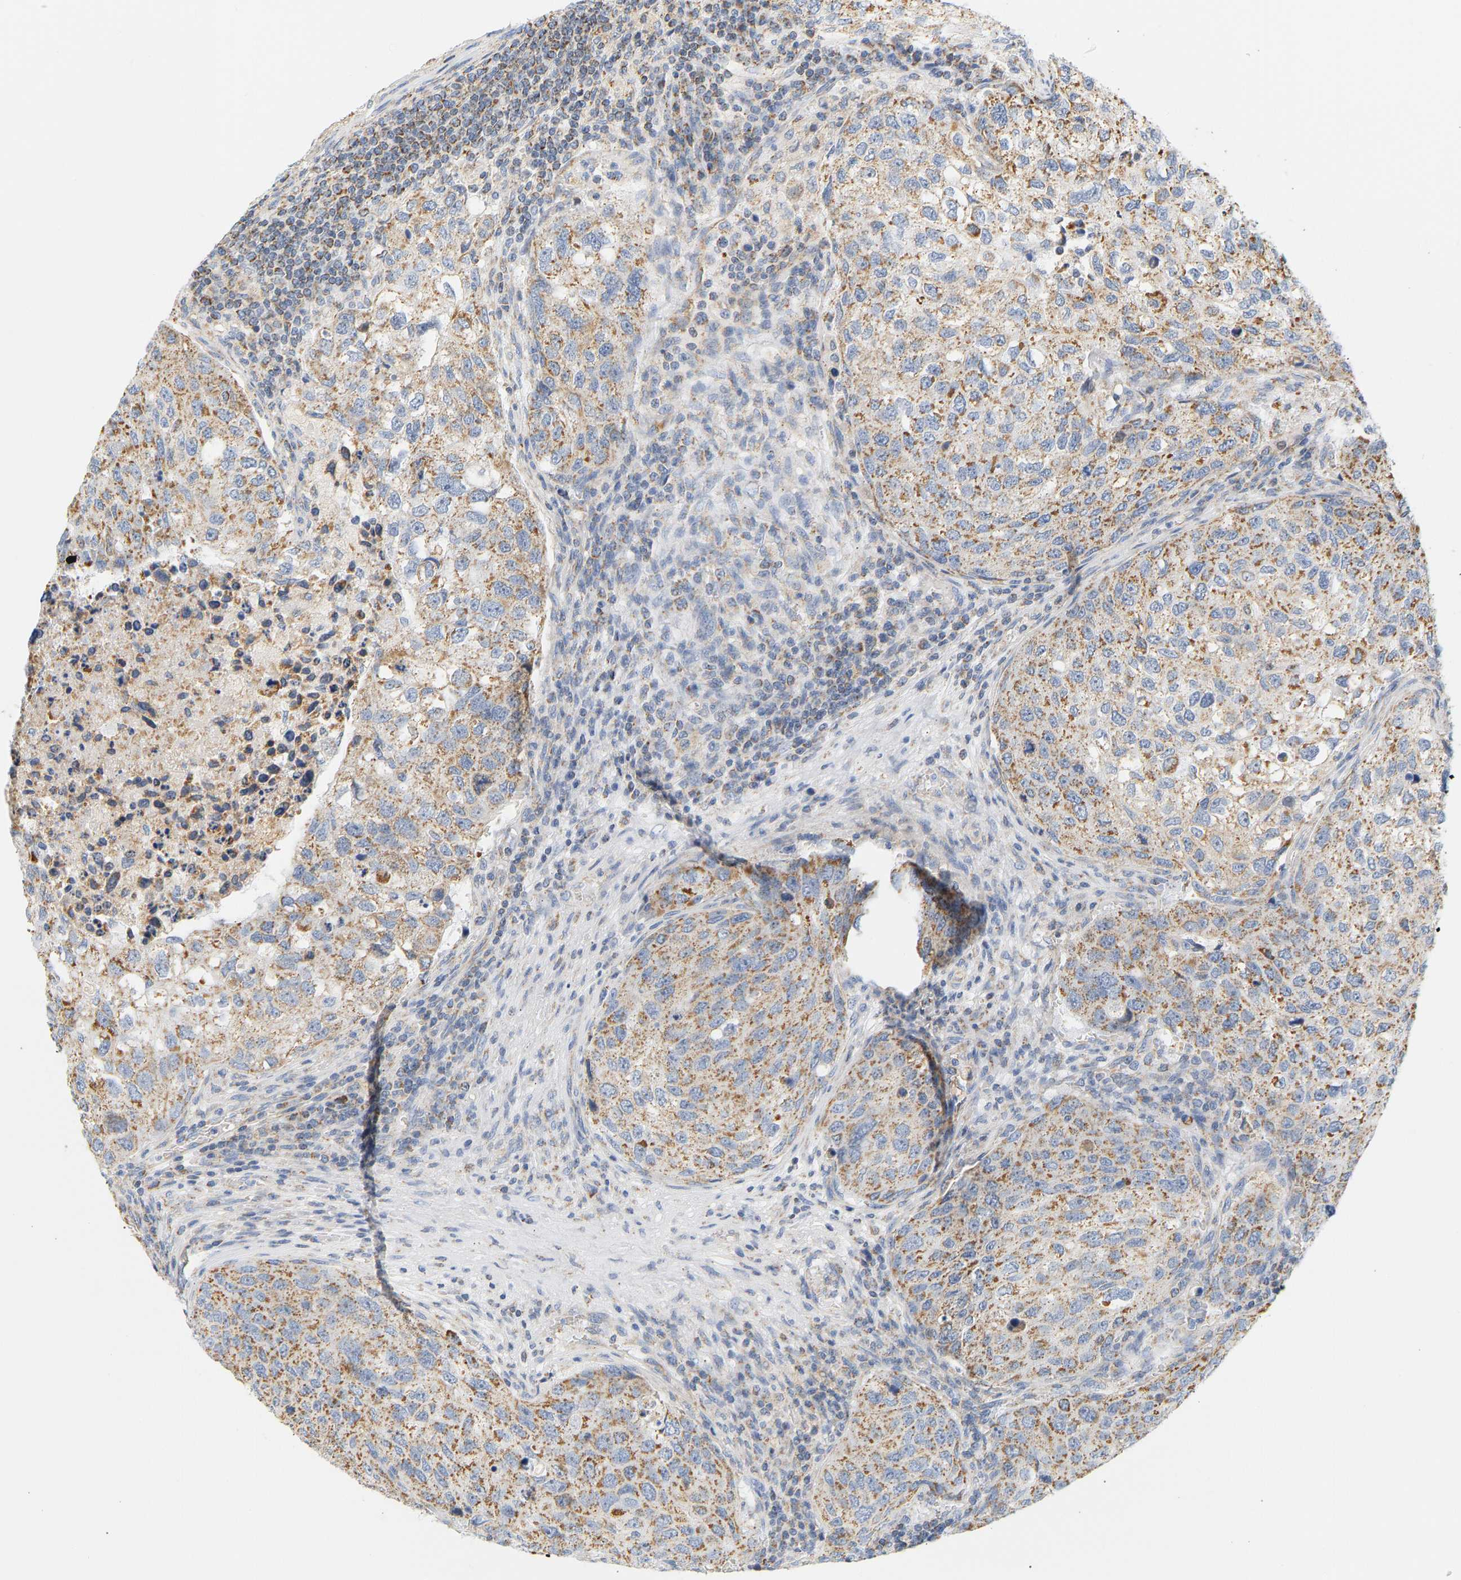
{"staining": {"intensity": "weak", "quantity": ">75%", "location": "cytoplasmic/membranous"}, "tissue": "urothelial cancer", "cell_type": "Tumor cells", "image_type": "cancer", "snomed": [{"axis": "morphology", "description": "Urothelial carcinoma, High grade"}, {"axis": "topography", "description": "Lymph node"}, {"axis": "topography", "description": "Urinary bladder"}], "caption": "IHC photomicrograph of high-grade urothelial carcinoma stained for a protein (brown), which demonstrates low levels of weak cytoplasmic/membranous expression in approximately >75% of tumor cells.", "gene": "GRPEL2", "patient": {"sex": "male", "age": 51}}